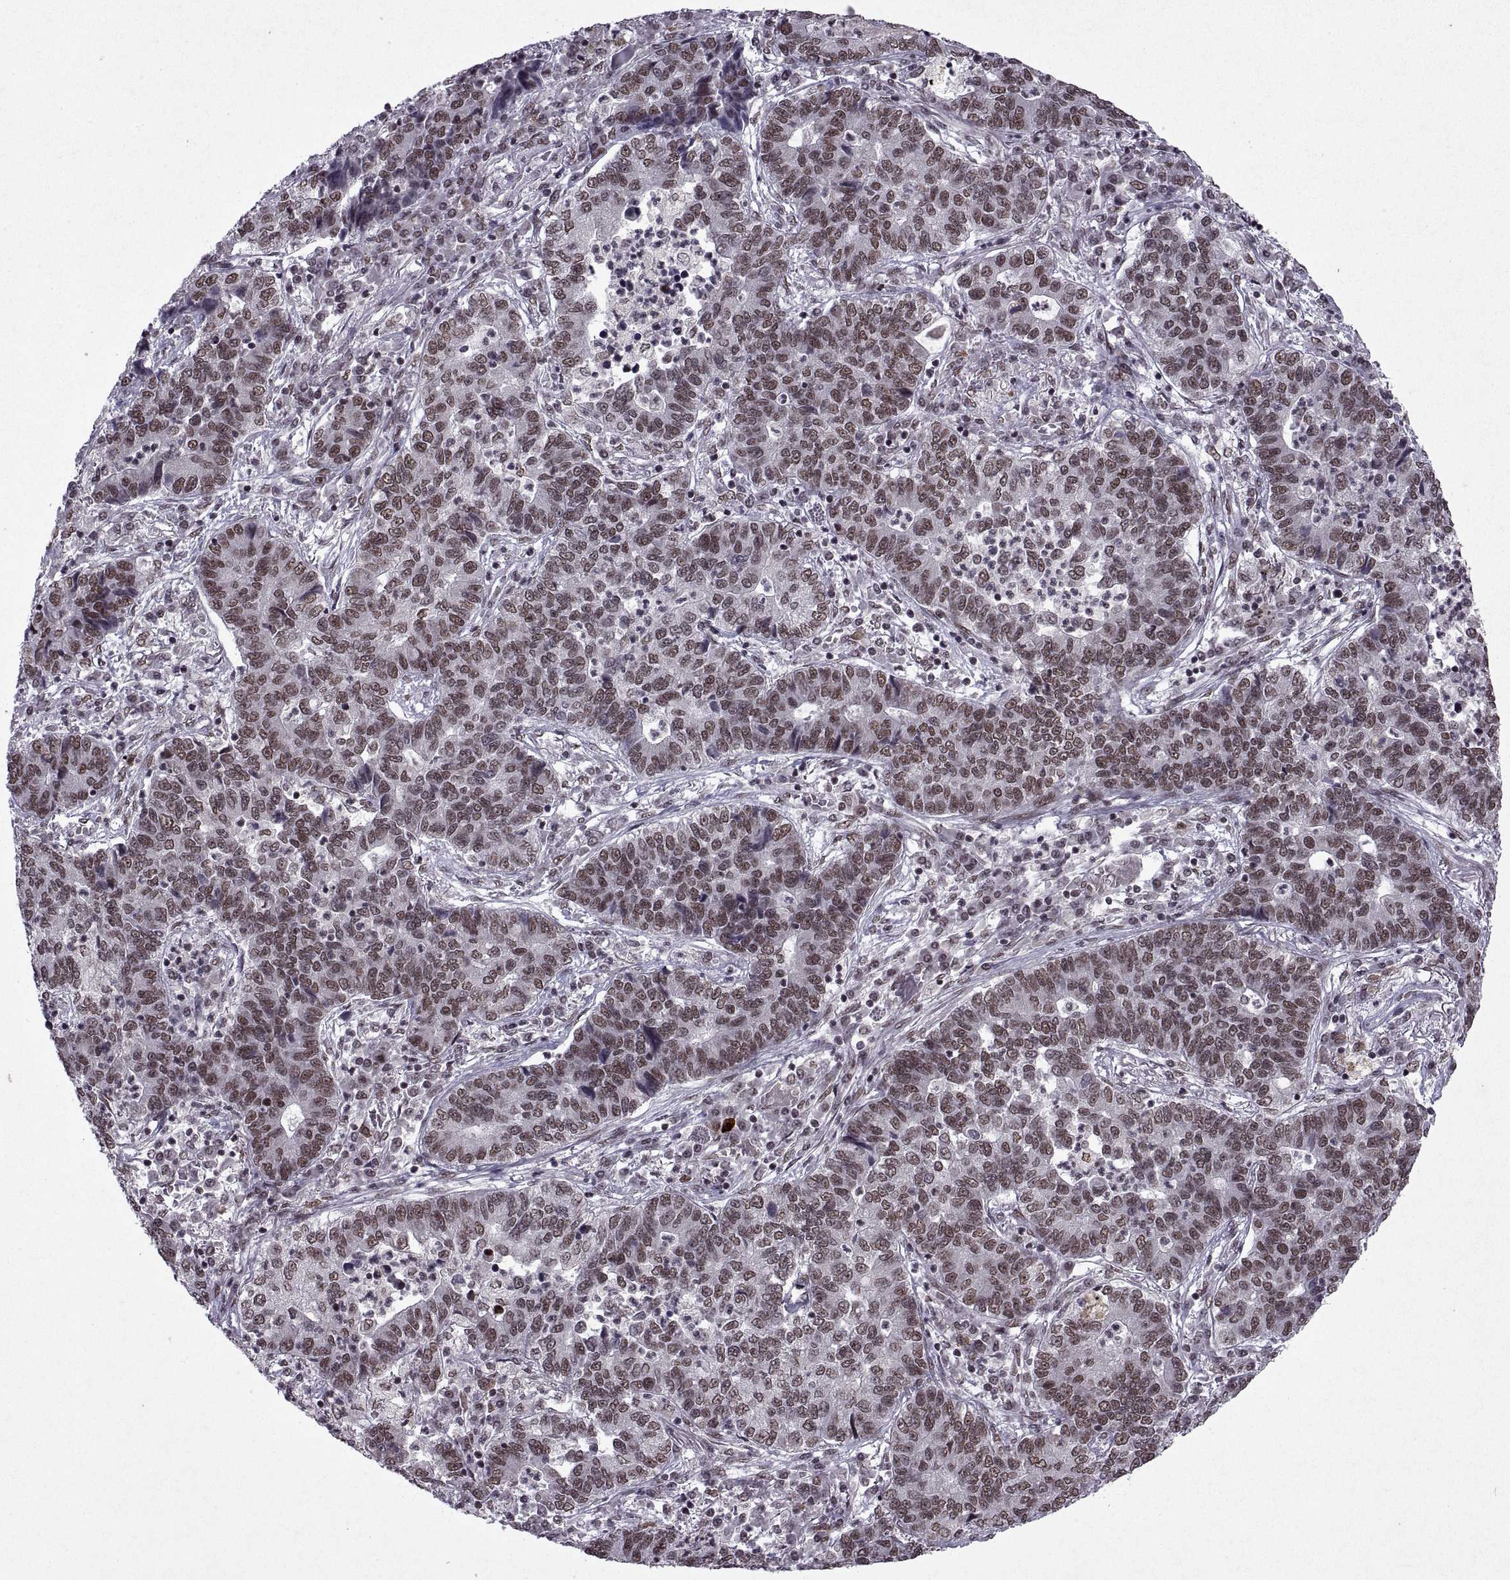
{"staining": {"intensity": "moderate", "quantity": ">75%", "location": "nuclear"}, "tissue": "lung cancer", "cell_type": "Tumor cells", "image_type": "cancer", "snomed": [{"axis": "morphology", "description": "Adenocarcinoma, NOS"}, {"axis": "topography", "description": "Lung"}], "caption": "Immunohistochemistry of adenocarcinoma (lung) reveals medium levels of moderate nuclear staining in about >75% of tumor cells.", "gene": "MT1E", "patient": {"sex": "female", "age": 57}}